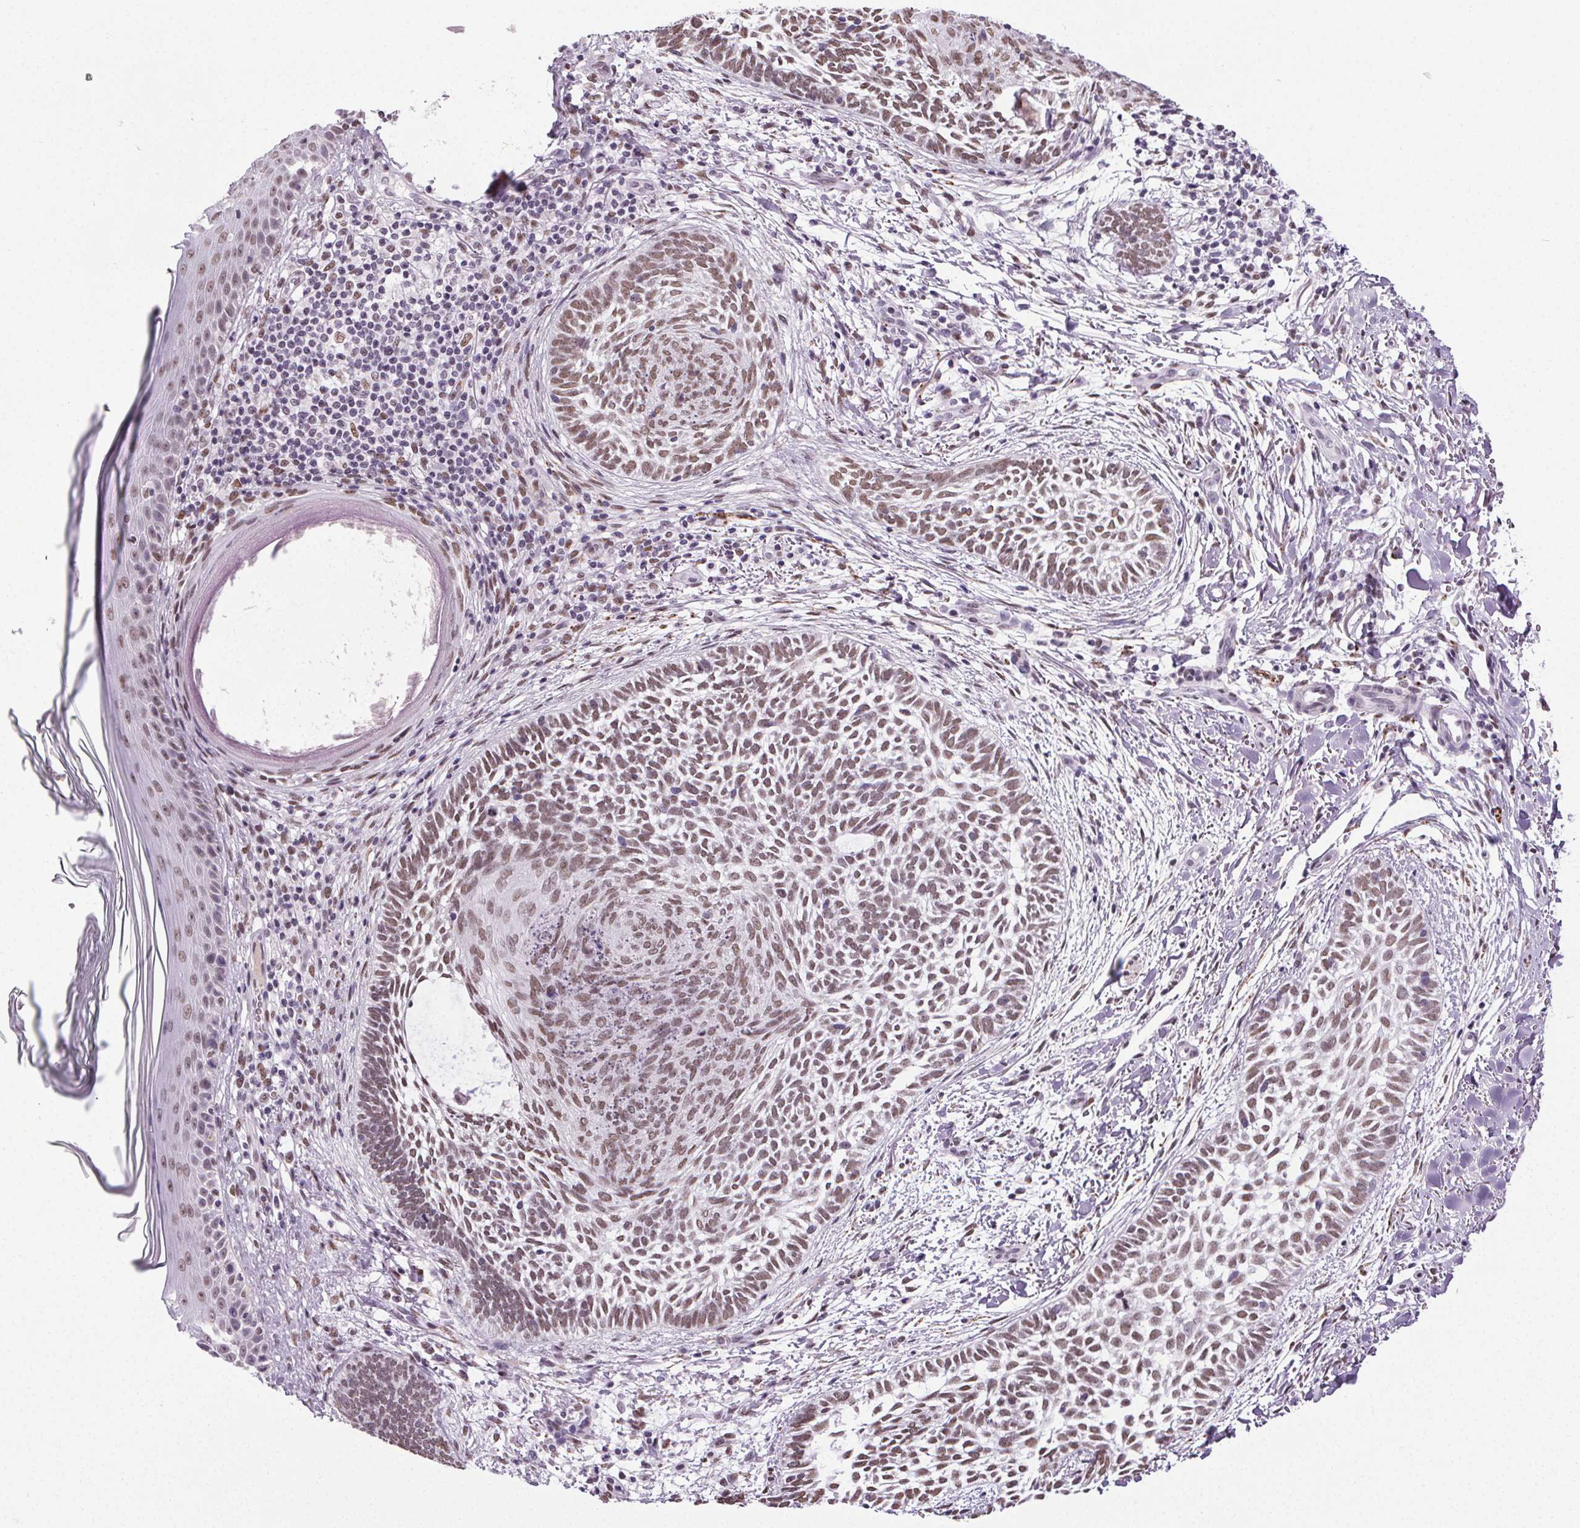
{"staining": {"intensity": "moderate", "quantity": ">75%", "location": "nuclear"}, "tissue": "skin cancer", "cell_type": "Tumor cells", "image_type": "cancer", "snomed": [{"axis": "morphology", "description": "Normal tissue, NOS"}, {"axis": "morphology", "description": "Basal cell carcinoma"}, {"axis": "topography", "description": "Skin"}], "caption": "Immunohistochemistry (DAB (3,3'-diaminobenzidine)) staining of human skin cancer (basal cell carcinoma) reveals moderate nuclear protein expression in about >75% of tumor cells.", "gene": "GP6", "patient": {"sex": "male", "age": 46}}